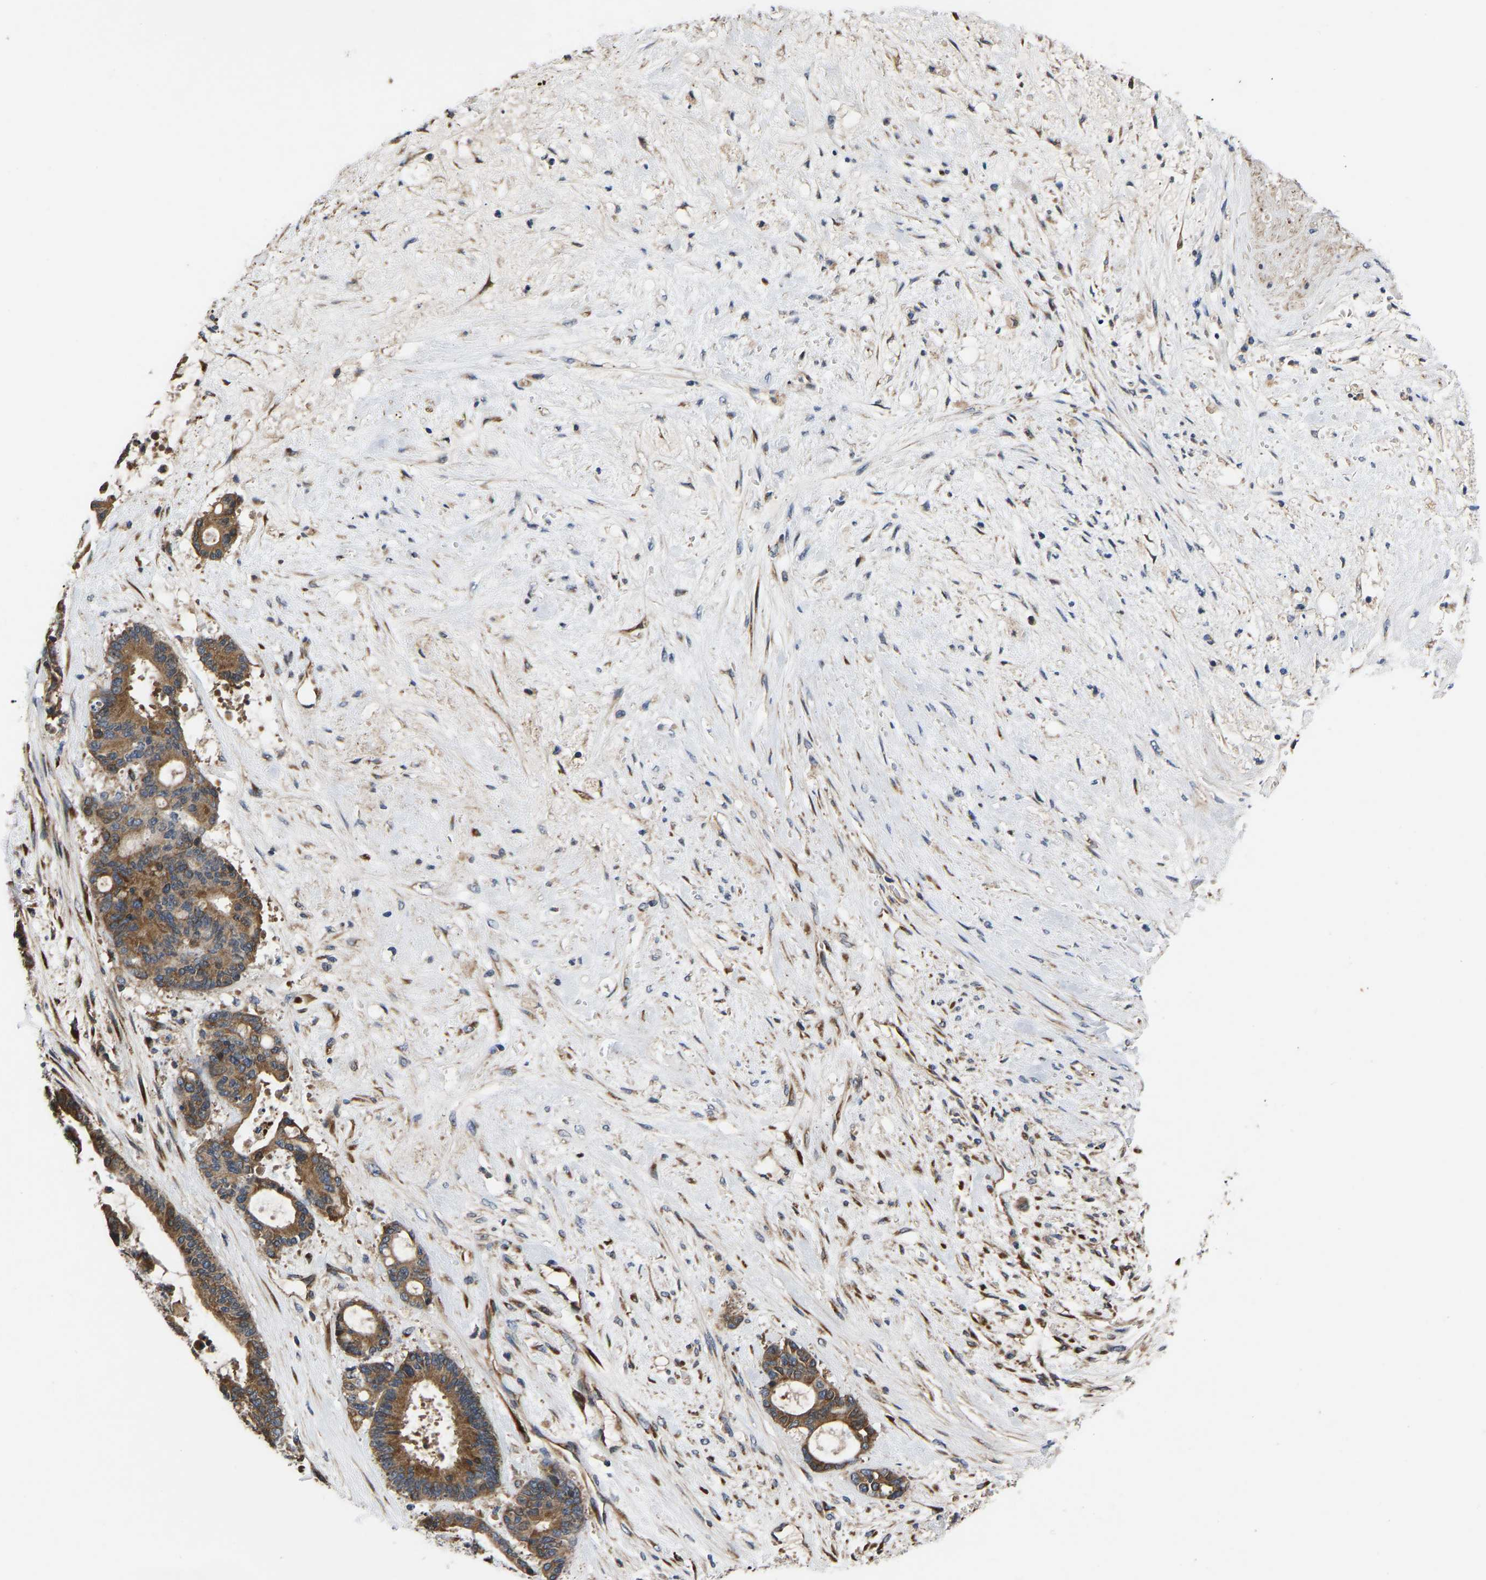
{"staining": {"intensity": "moderate", "quantity": ">75%", "location": "cytoplasmic/membranous"}, "tissue": "liver cancer", "cell_type": "Tumor cells", "image_type": "cancer", "snomed": [{"axis": "morphology", "description": "Normal tissue, NOS"}, {"axis": "morphology", "description": "Cholangiocarcinoma"}, {"axis": "topography", "description": "Liver"}, {"axis": "topography", "description": "Peripheral nerve tissue"}], "caption": "Human liver cancer (cholangiocarcinoma) stained with a protein marker demonstrates moderate staining in tumor cells.", "gene": "FRRS1", "patient": {"sex": "female", "age": 73}}